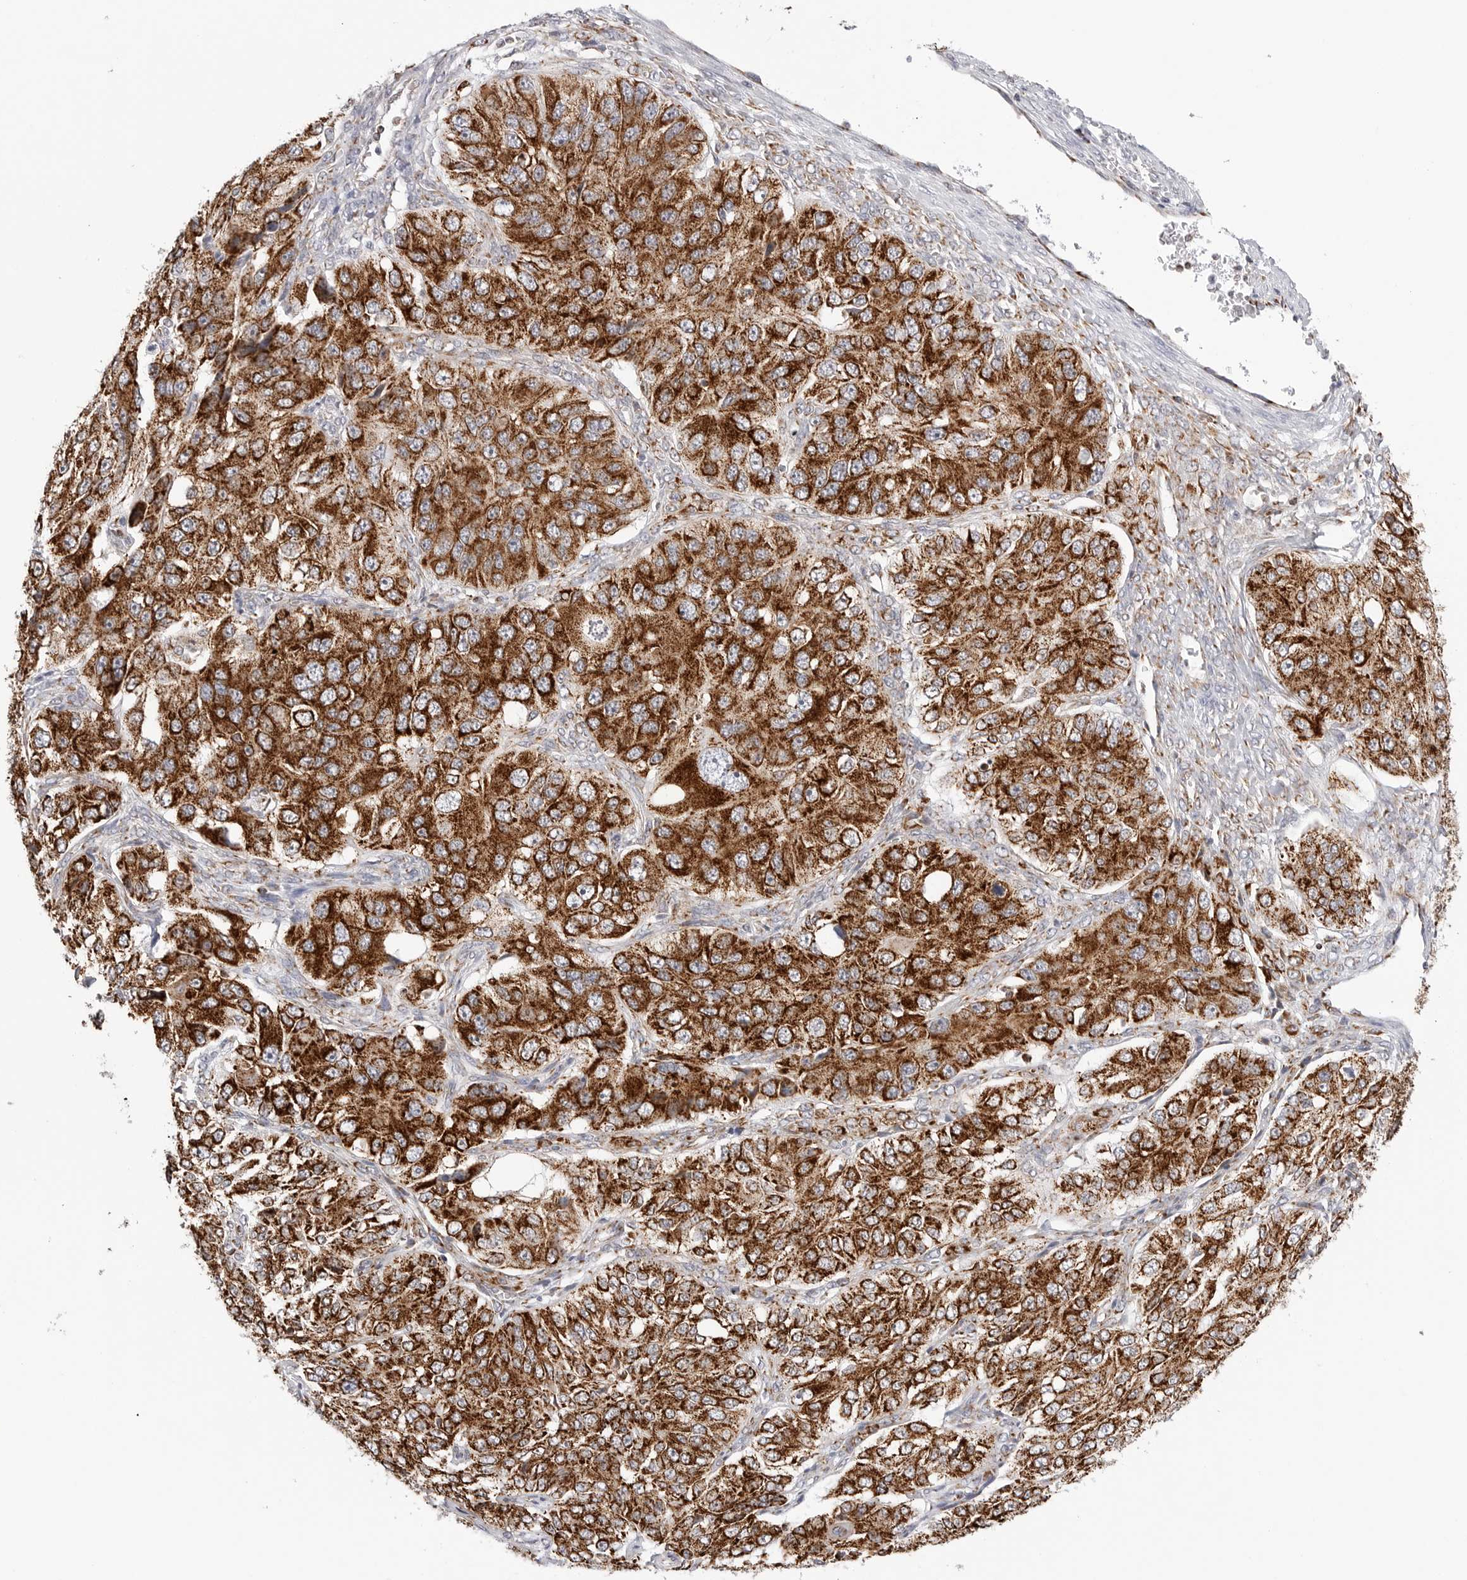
{"staining": {"intensity": "strong", "quantity": ">75%", "location": "cytoplasmic/membranous"}, "tissue": "ovarian cancer", "cell_type": "Tumor cells", "image_type": "cancer", "snomed": [{"axis": "morphology", "description": "Carcinoma, endometroid"}, {"axis": "topography", "description": "Ovary"}], "caption": "Endometroid carcinoma (ovarian) stained for a protein (brown) reveals strong cytoplasmic/membranous positive staining in about >75% of tumor cells.", "gene": "ATP5IF1", "patient": {"sex": "female", "age": 51}}